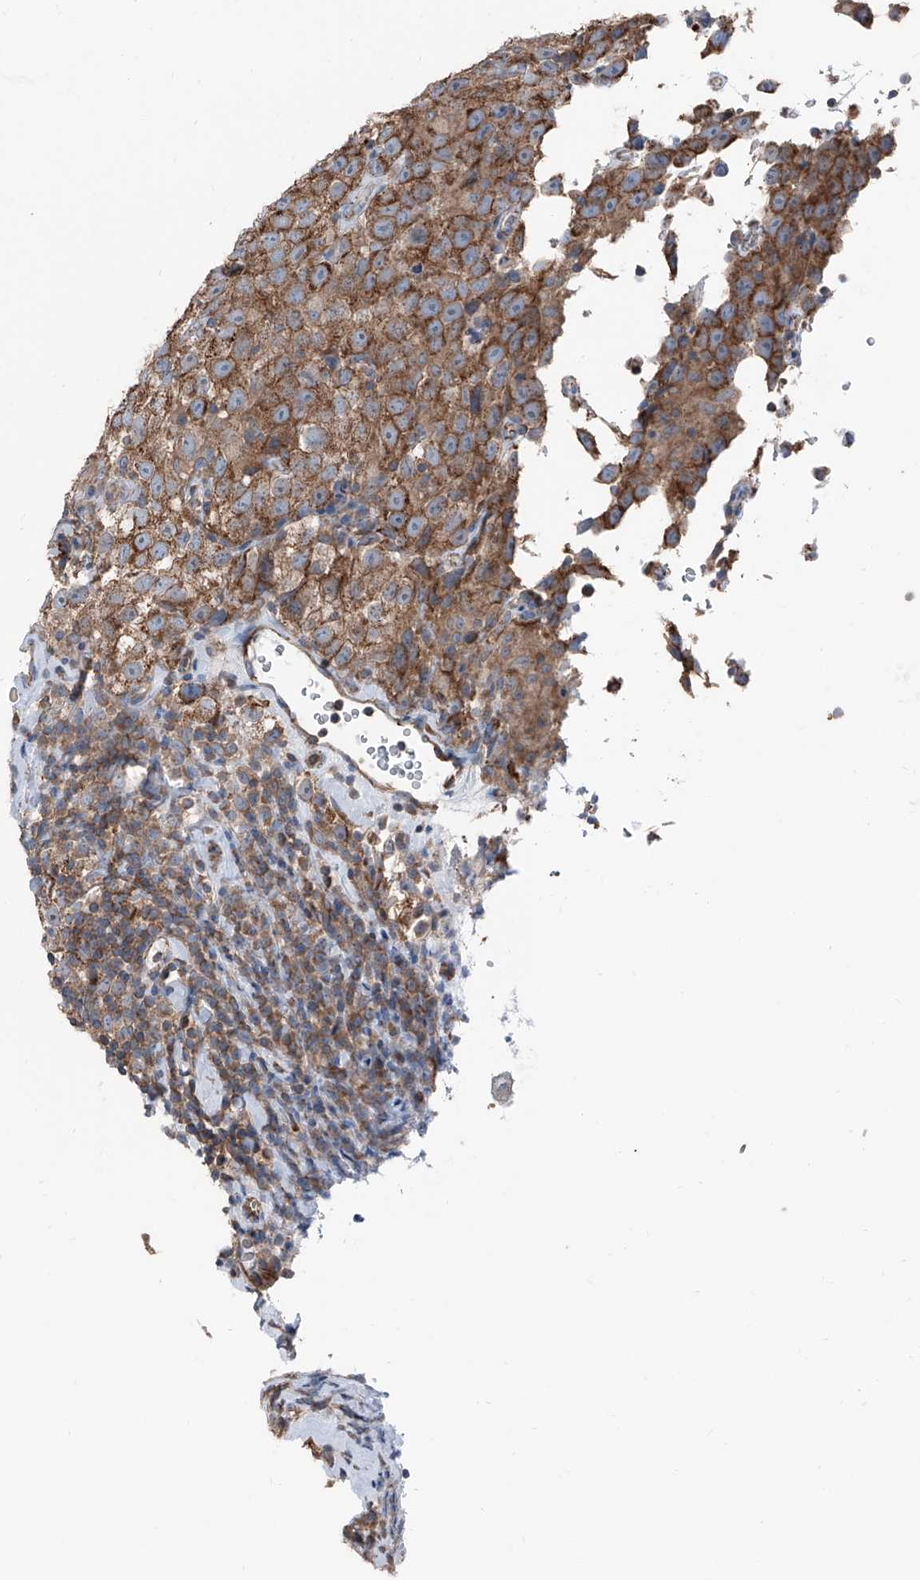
{"staining": {"intensity": "moderate", "quantity": ">75%", "location": "cytoplasmic/membranous"}, "tissue": "testis cancer", "cell_type": "Tumor cells", "image_type": "cancer", "snomed": [{"axis": "morphology", "description": "Seminoma, NOS"}, {"axis": "topography", "description": "Testis"}], "caption": "Testis seminoma was stained to show a protein in brown. There is medium levels of moderate cytoplasmic/membranous staining in about >75% of tumor cells. (Brightfield microscopy of DAB IHC at high magnification).", "gene": "GPR142", "patient": {"sex": "male", "age": 41}}